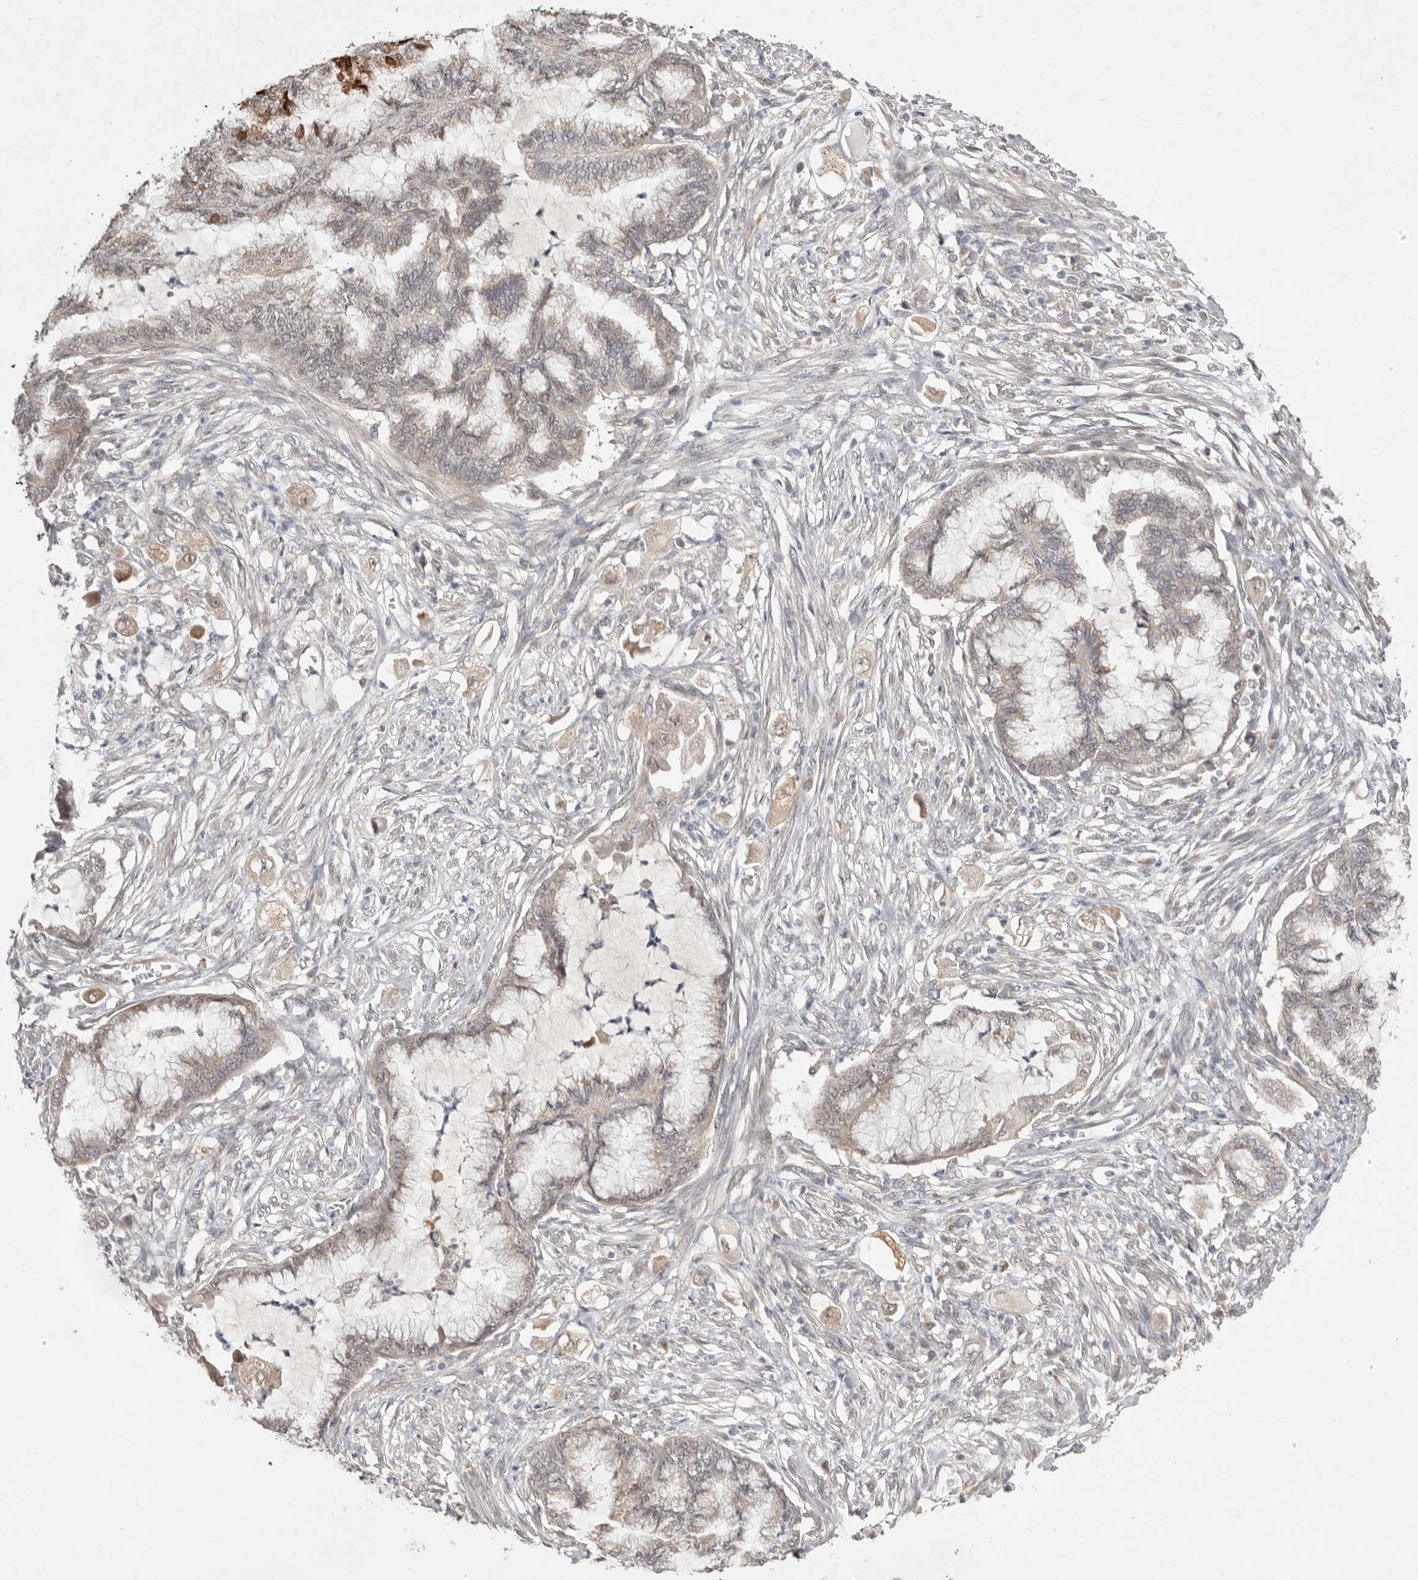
{"staining": {"intensity": "weak", "quantity": "25%-75%", "location": "cytoplasmic/membranous"}, "tissue": "endometrial cancer", "cell_type": "Tumor cells", "image_type": "cancer", "snomed": [{"axis": "morphology", "description": "Adenocarcinoma, NOS"}, {"axis": "topography", "description": "Endometrium"}], "caption": "Immunohistochemical staining of human endometrial cancer demonstrates low levels of weak cytoplasmic/membranous protein positivity in approximately 25%-75% of tumor cells. (brown staining indicates protein expression, while blue staining denotes nuclei).", "gene": "NSUN4", "patient": {"sex": "female", "age": 86}}